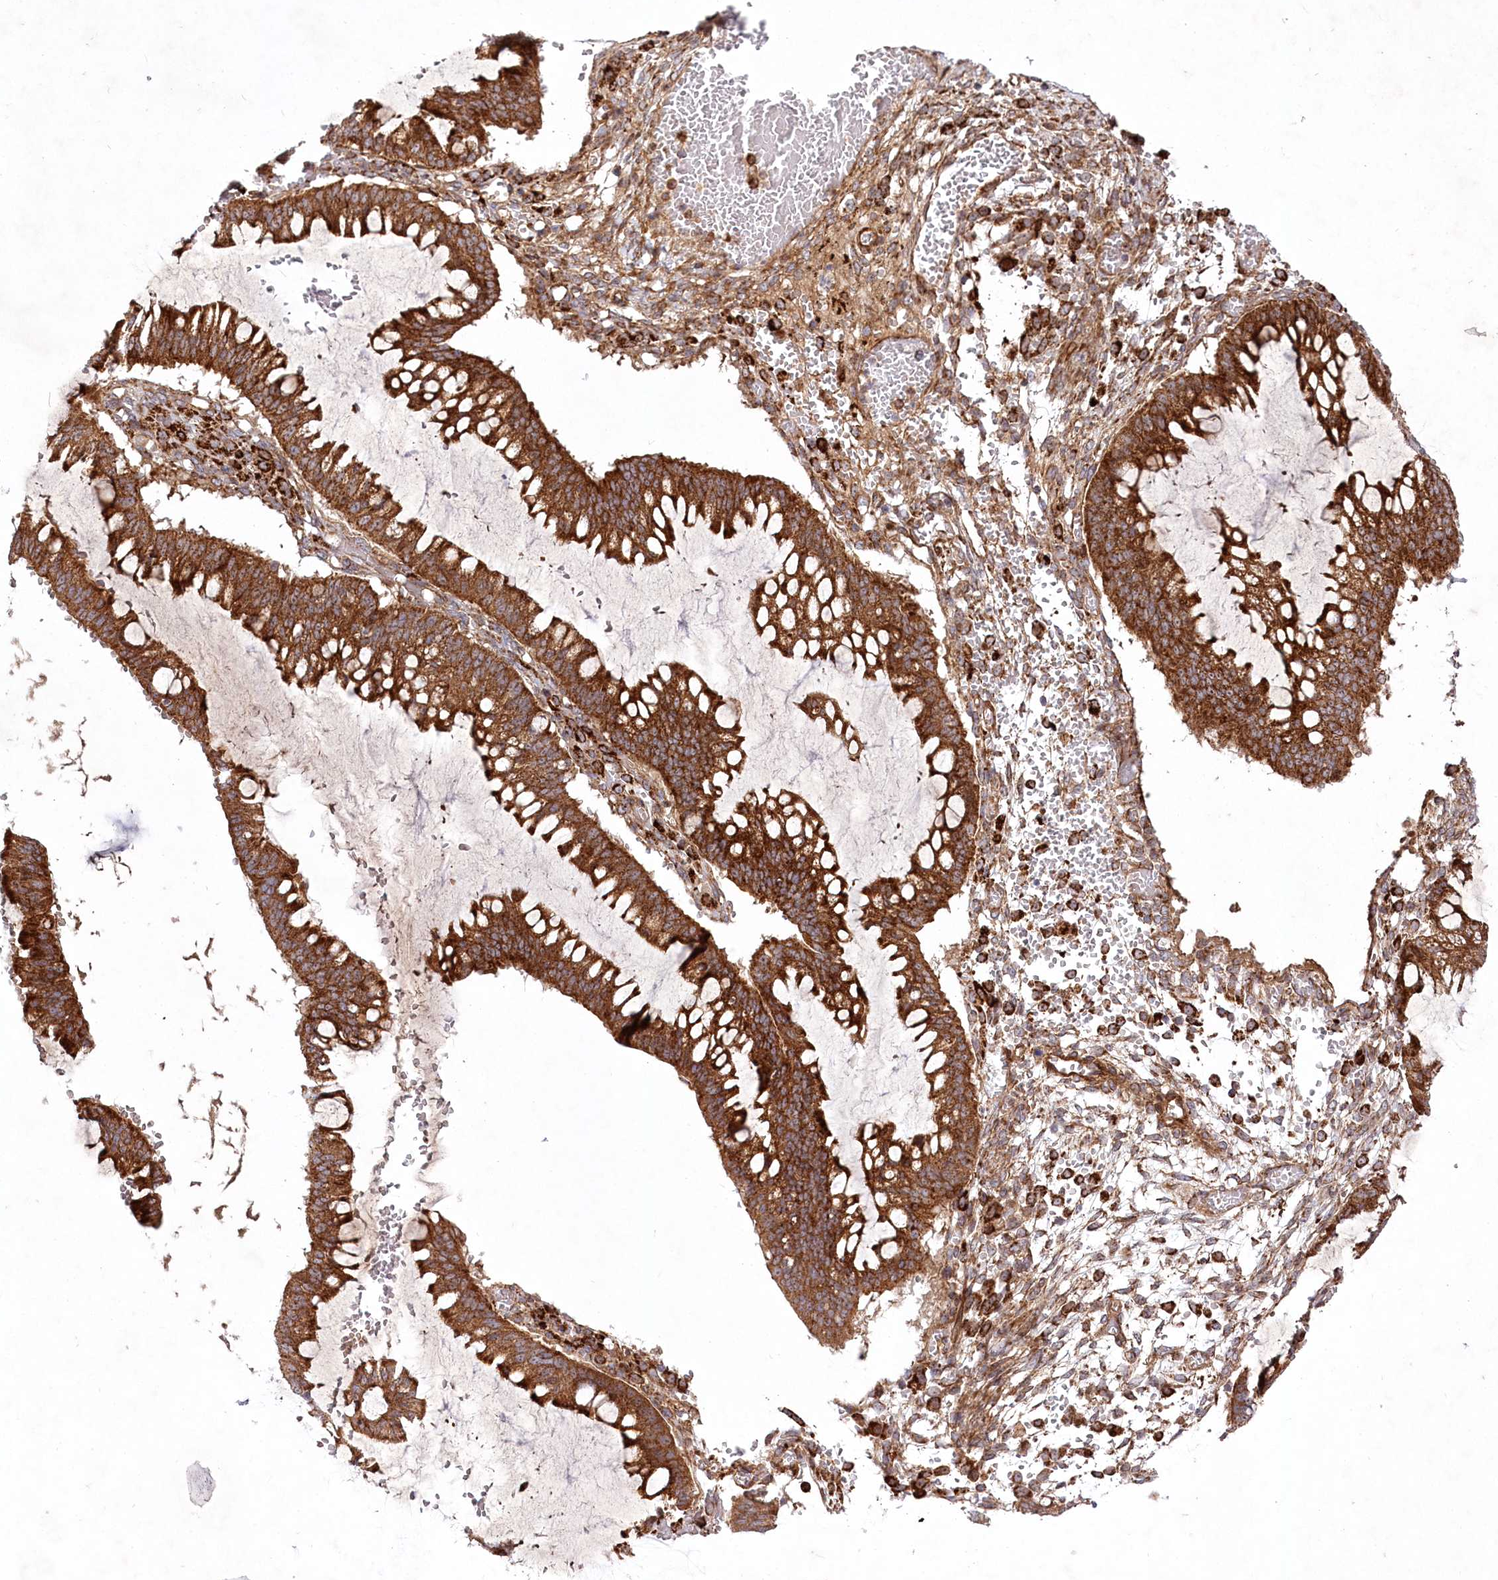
{"staining": {"intensity": "strong", "quantity": ">75%", "location": "cytoplasmic/membranous"}, "tissue": "ovarian cancer", "cell_type": "Tumor cells", "image_type": "cancer", "snomed": [{"axis": "morphology", "description": "Cystadenocarcinoma, mucinous, NOS"}, {"axis": "topography", "description": "Ovary"}], "caption": "Ovarian mucinous cystadenocarcinoma tissue exhibits strong cytoplasmic/membranous positivity in approximately >75% of tumor cells, visualized by immunohistochemistry.", "gene": "PSTK", "patient": {"sex": "female", "age": 73}}